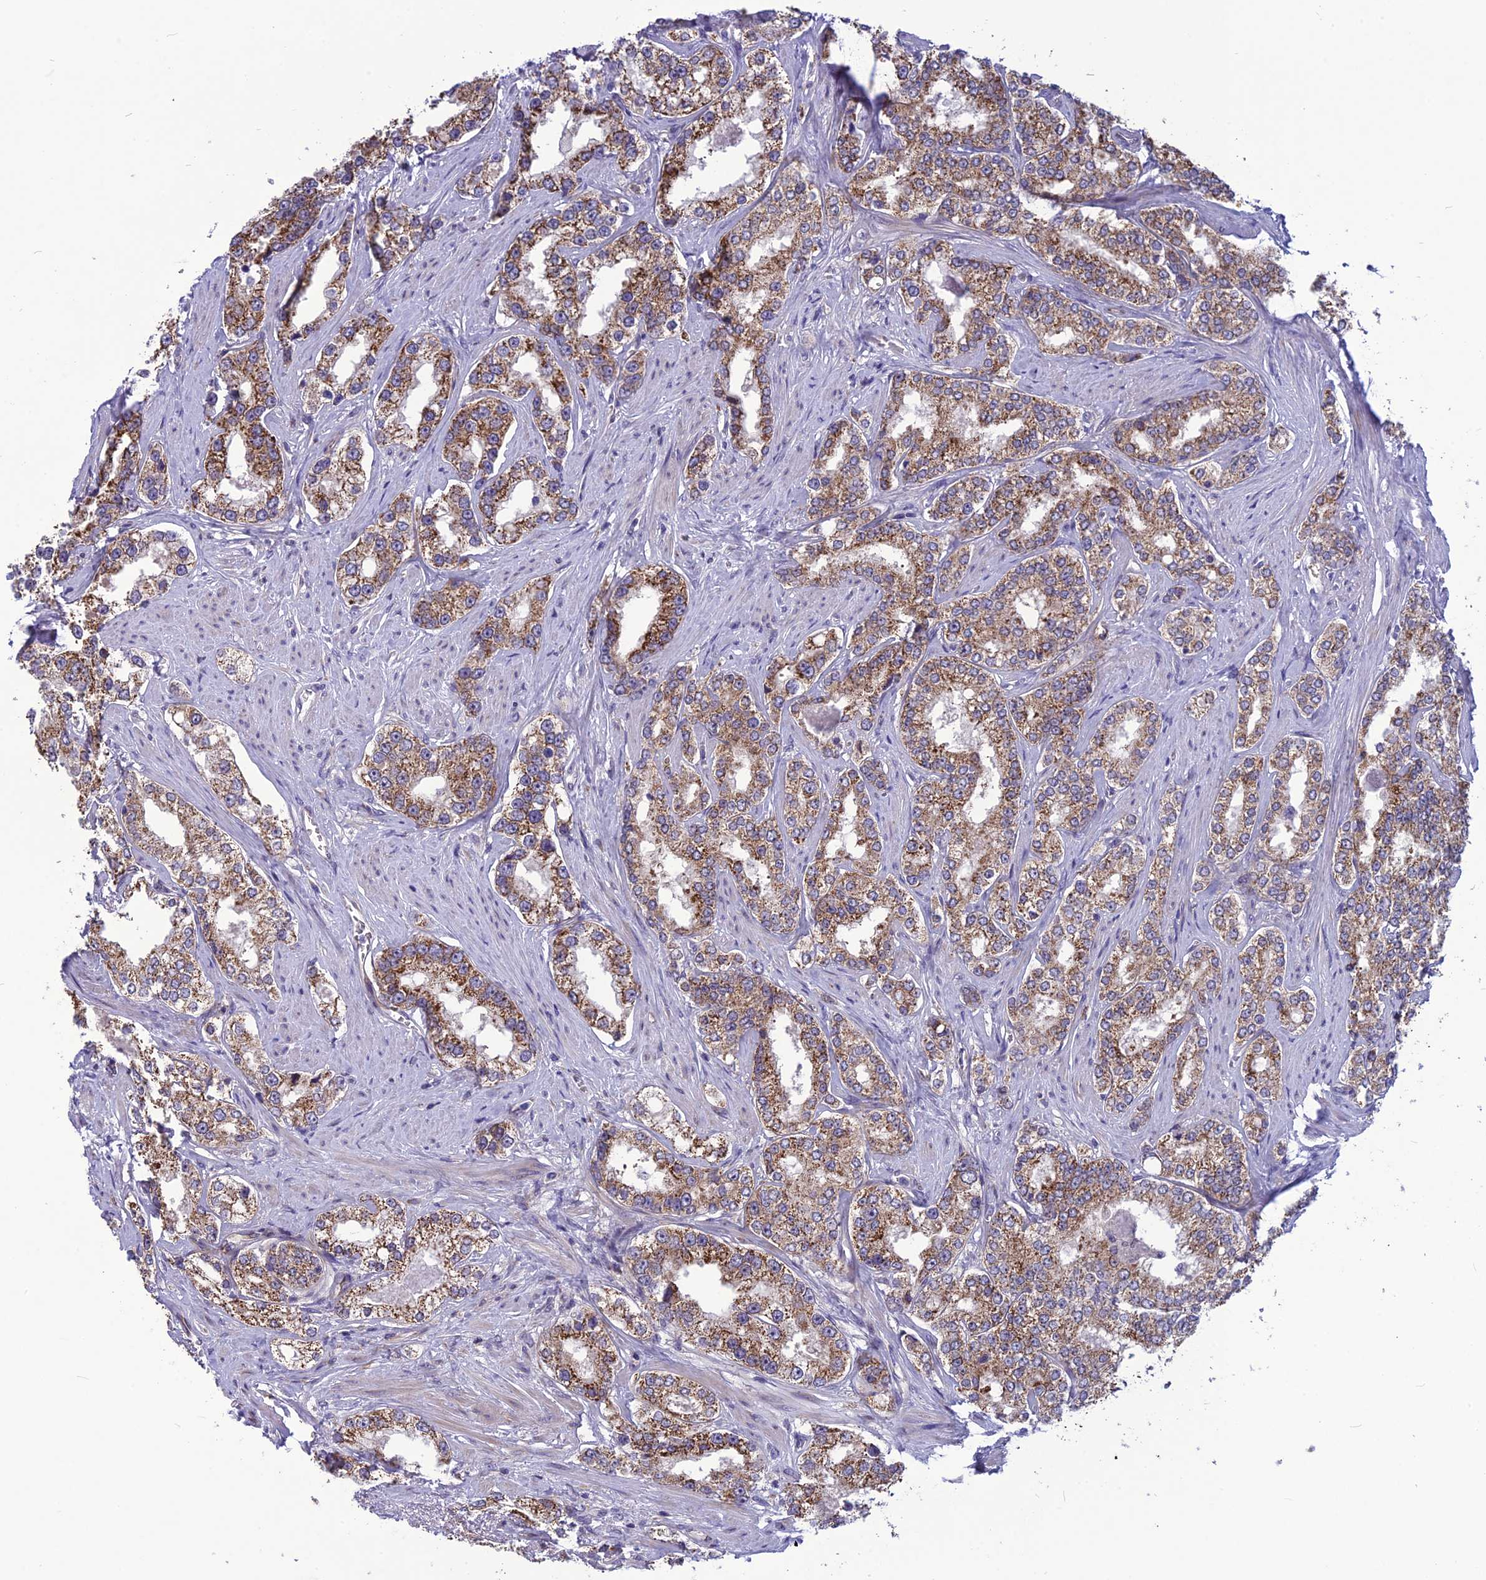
{"staining": {"intensity": "moderate", "quantity": ">75%", "location": "cytoplasmic/membranous"}, "tissue": "prostate cancer", "cell_type": "Tumor cells", "image_type": "cancer", "snomed": [{"axis": "morphology", "description": "Normal tissue, NOS"}, {"axis": "morphology", "description": "Adenocarcinoma, High grade"}, {"axis": "topography", "description": "Prostate"}], "caption": "Tumor cells display medium levels of moderate cytoplasmic/membranous expression in about >75% of cells in human prostate high-grade adenocarcinoma.", "gene": "PSMF1", "patient": {"sex": "male", "age": 83}}